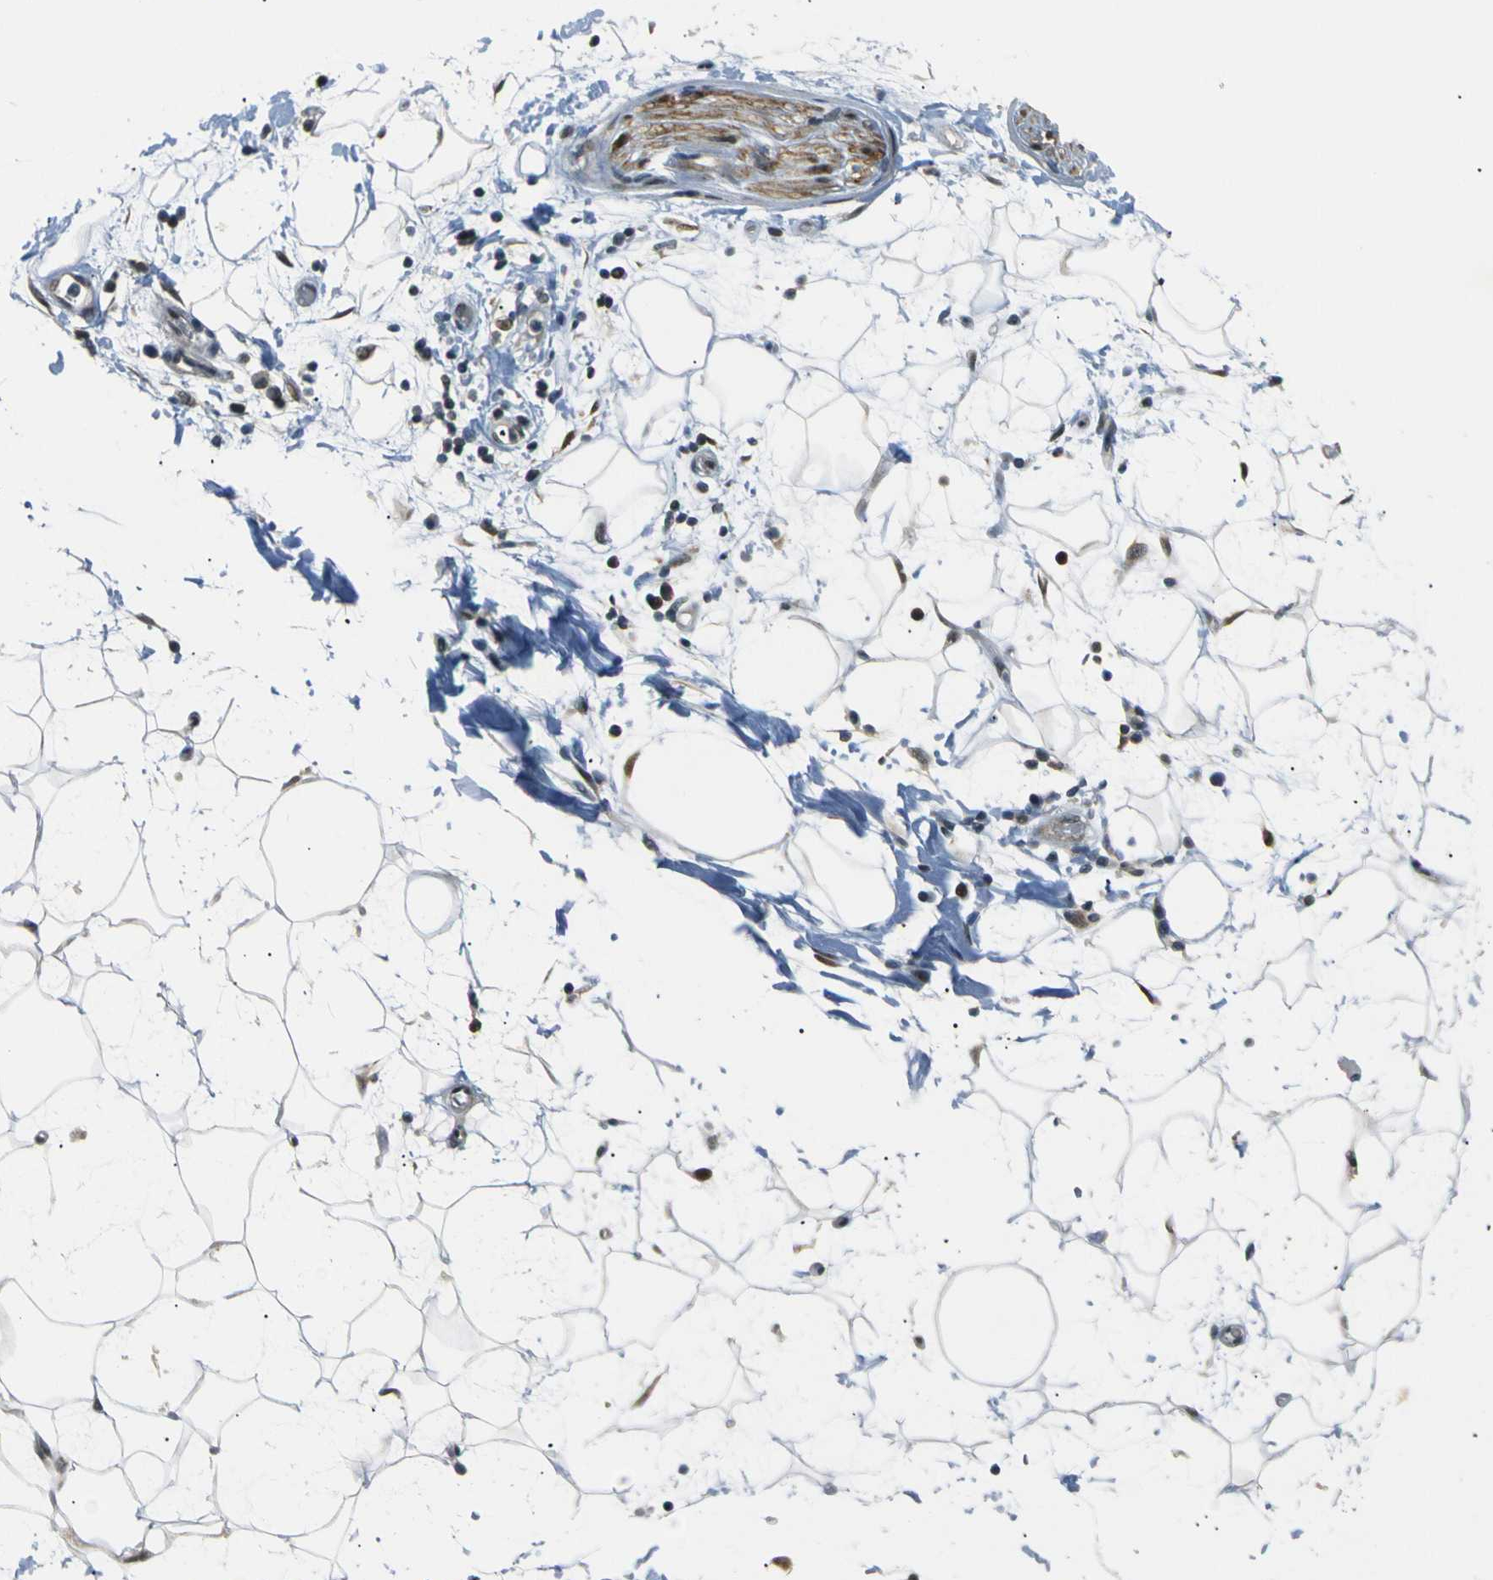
{"staining": {"intensity": "moderate", "quantity": "25%-75%", "location": "cytoplasmic/membranous,nuclear"}, "tissue": "adipose tissue", "cell_type": "Adipocytes", "image_type": "normal", "snomed": [{"axis": "morphology", "description": "Normal tissue, NOS"}, {"axis": "topography", "description": "Soft tissue"}], "caption": "Immunohistochemistry (IHC) of normal human adipose tissue demonstrates medium levels of moderate cytoplasmic/membranous,nuclear expression in approximately 25%-75% of adipocytes. The protein of interest is shown in brown color, while the nuclei are stained blue.", "gene": "SKP1", "patient": {"sex": "male", "age": 72}}